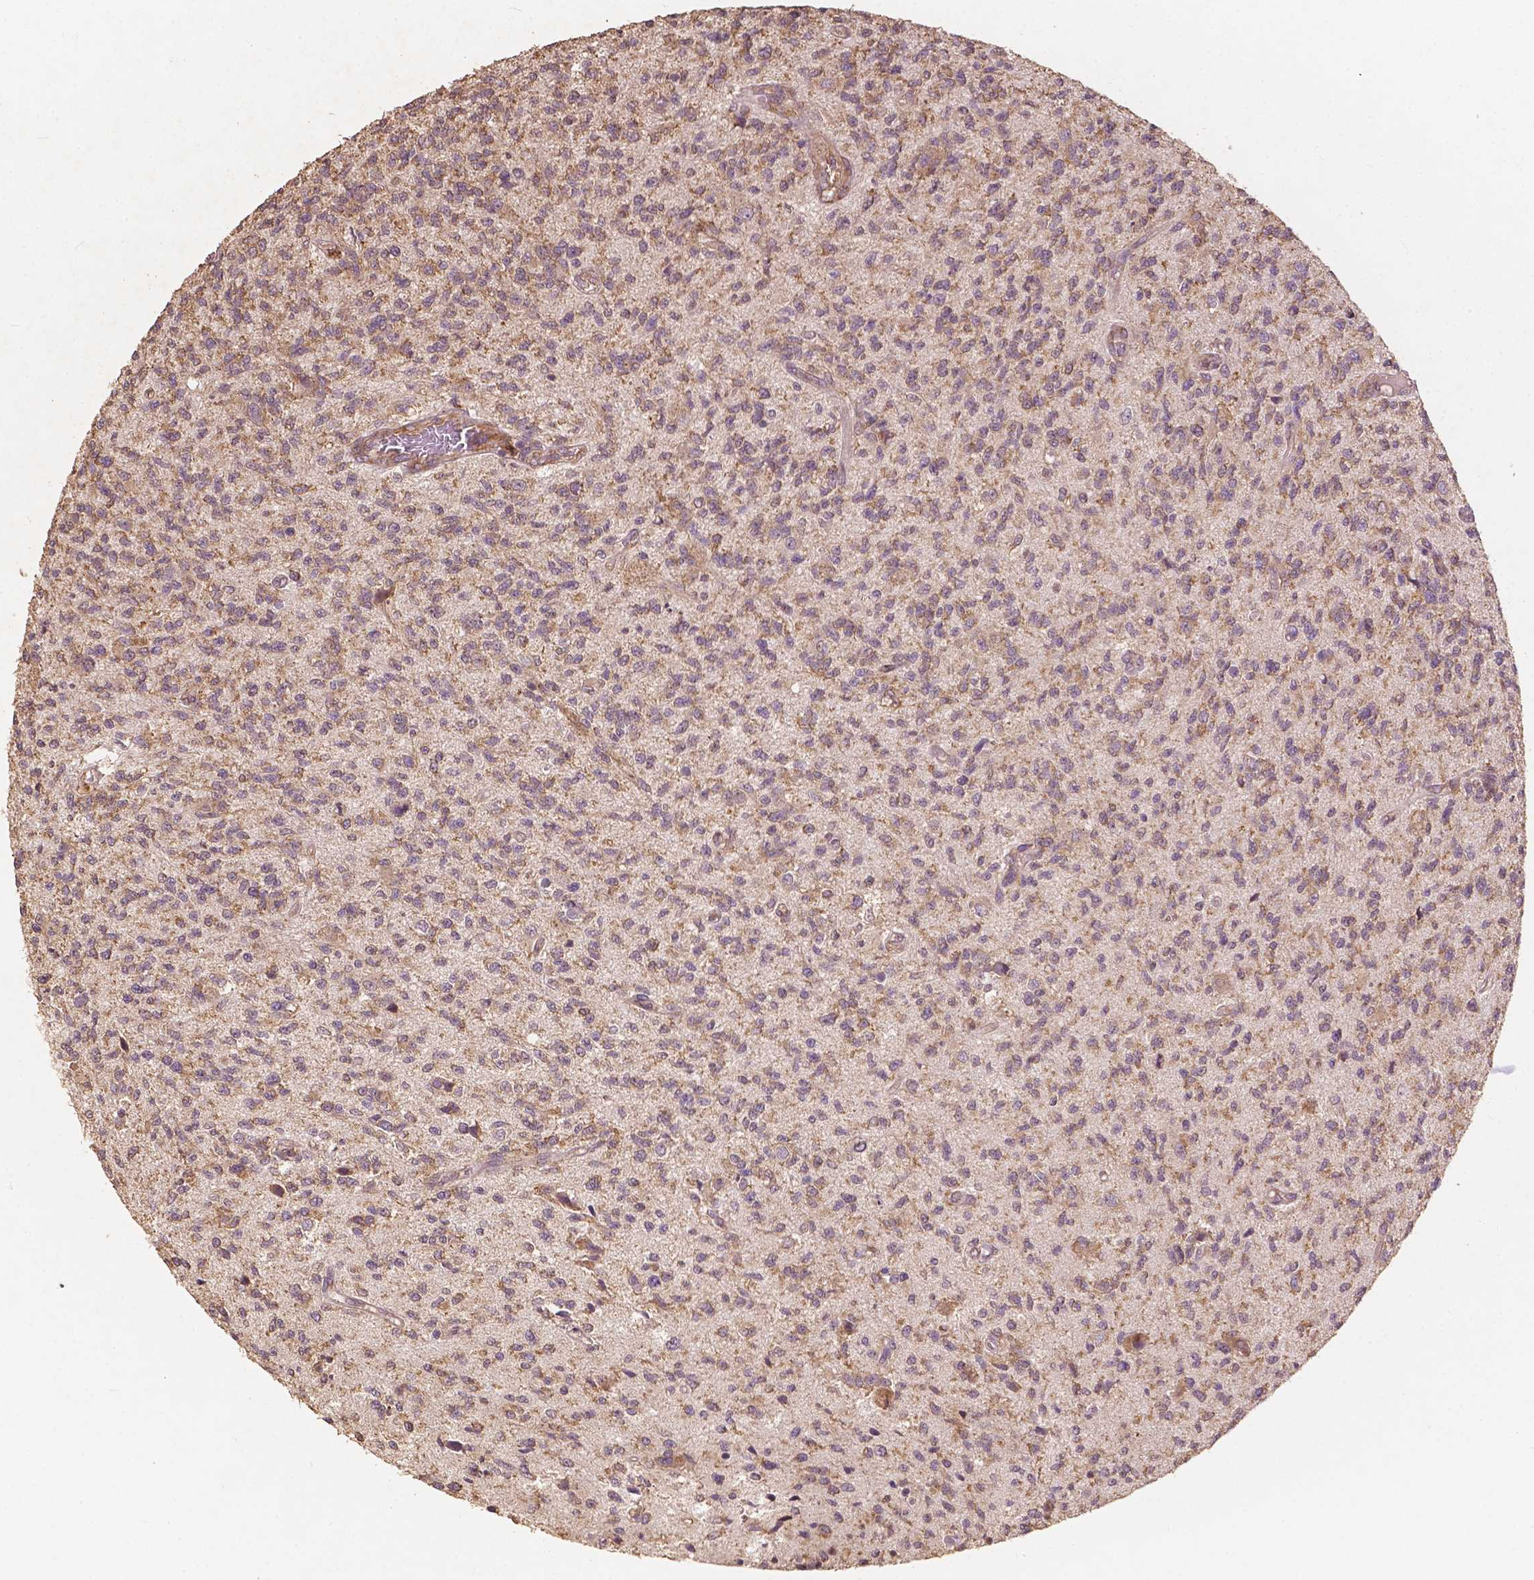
{"staining": {"intensity": "weak", "quantity": "<25%", "location": "cytoplasmic/membranous"}, "tissue": "glioma", "cell_type": "Tumor cells", "image_type": "cancer", "snomed": [{"axis": "morphology", "description": "Glioma, malignant, High grade"}, {"axis": "topography", "description": "Brain"}], "caption": "Immunohistochemistry (IHC) histopathology image of neoplastic tissue: human glioma stained with DAB (3,3'-diaminobenzidine) reveals no significant protein staining in tumor cells. (DAB (3,3'-diaminobenzidine) immunohistochemistry, high magnification).", "gene": "G3BP1", "patient": {"sex": "male", "age": 56}}